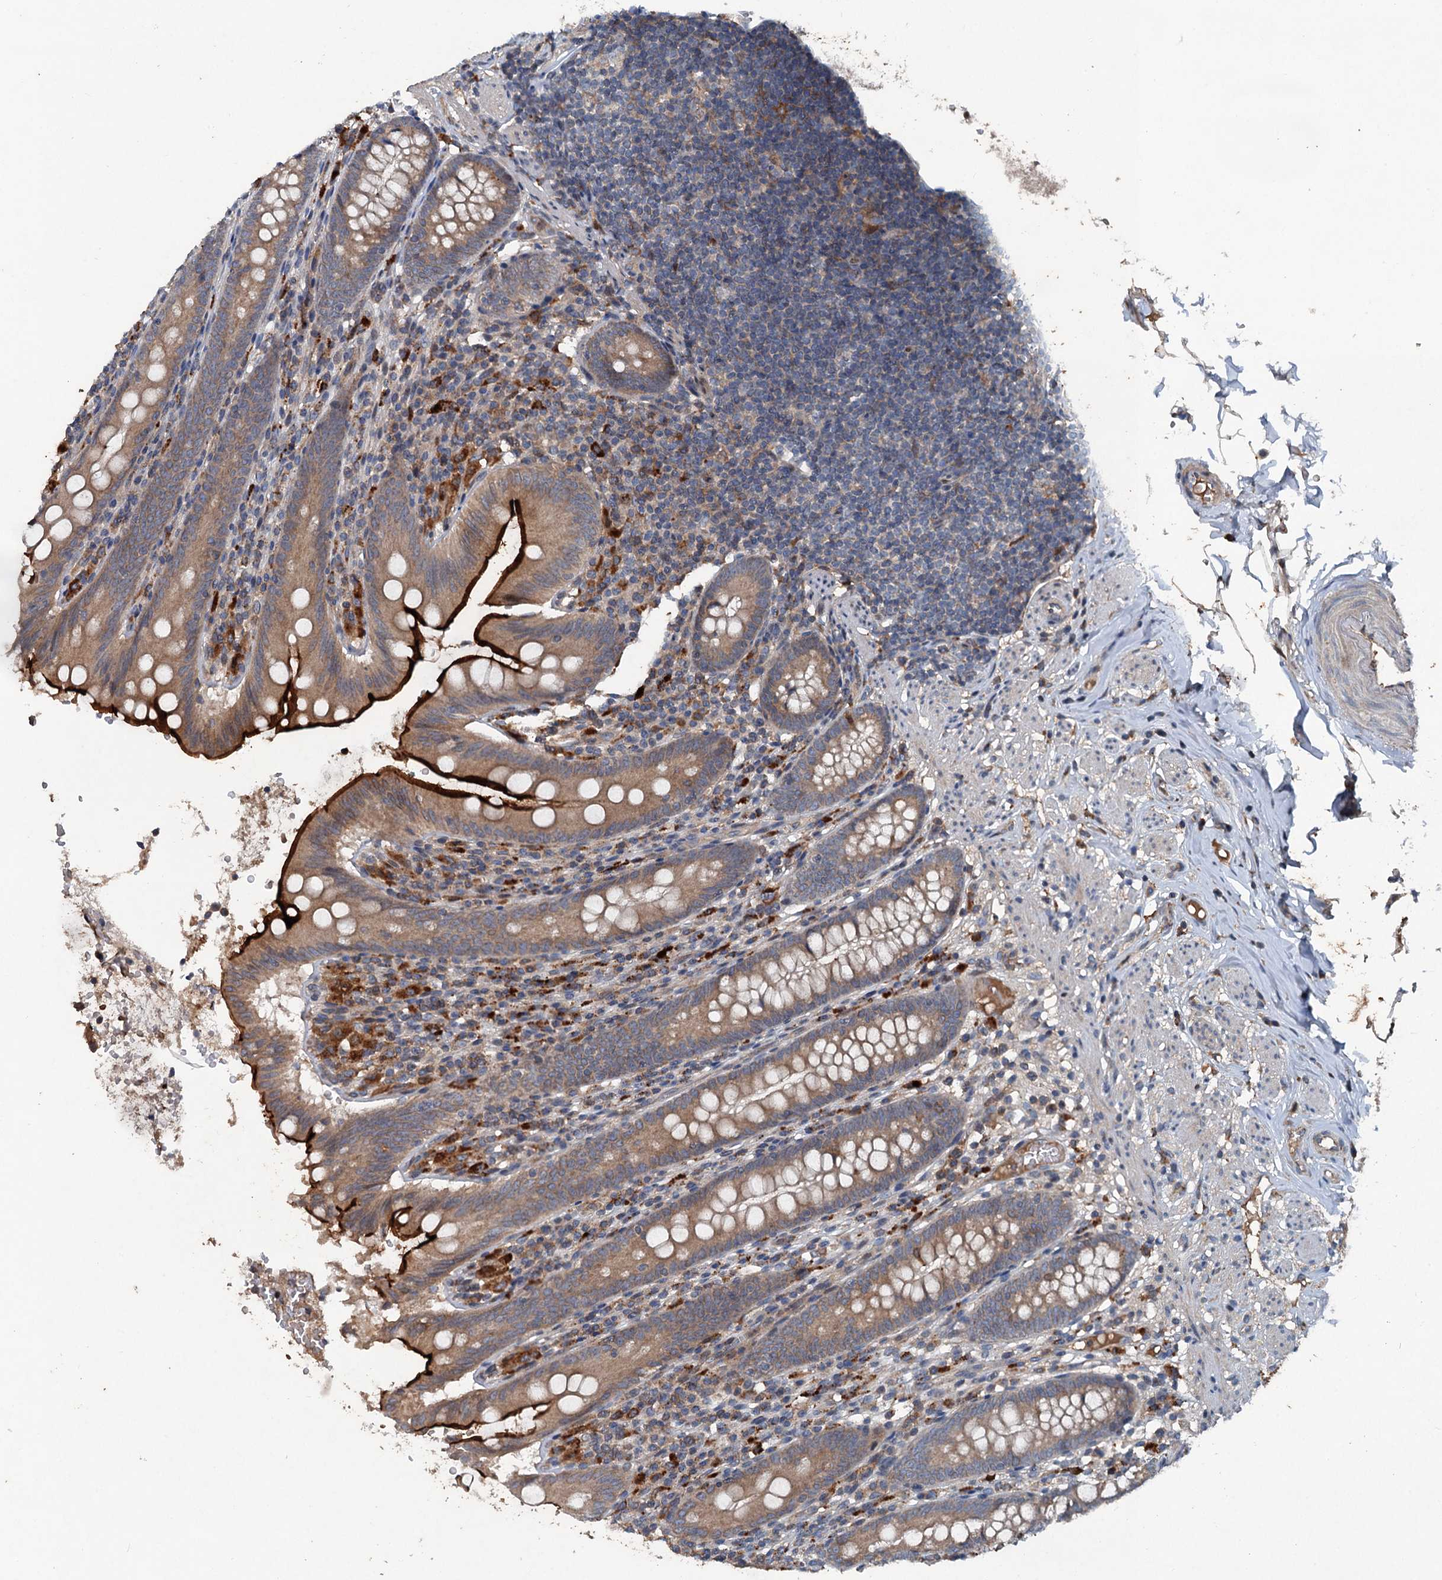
{"staining": {"intensity": "strong", "quantity": "25%-75%", "location": "cytoplasmic/membranous"}, "tissue": "appendix", "cell_type": "Glandular cells", "image_type": "normal", "snomed": [{"axis": "morphology", "description": "Normal tissue, NOS"}, {"axis": "topography", "description": "Appendix"}], "caption": "Brown immunohistochemical staining in unremarkable appendix displays strong cytoplasmic/membranous staining in about 25%-75% of glandular cells.", "gene": "TAPBPL", "patient": {"sex": "male", "age": 55}}